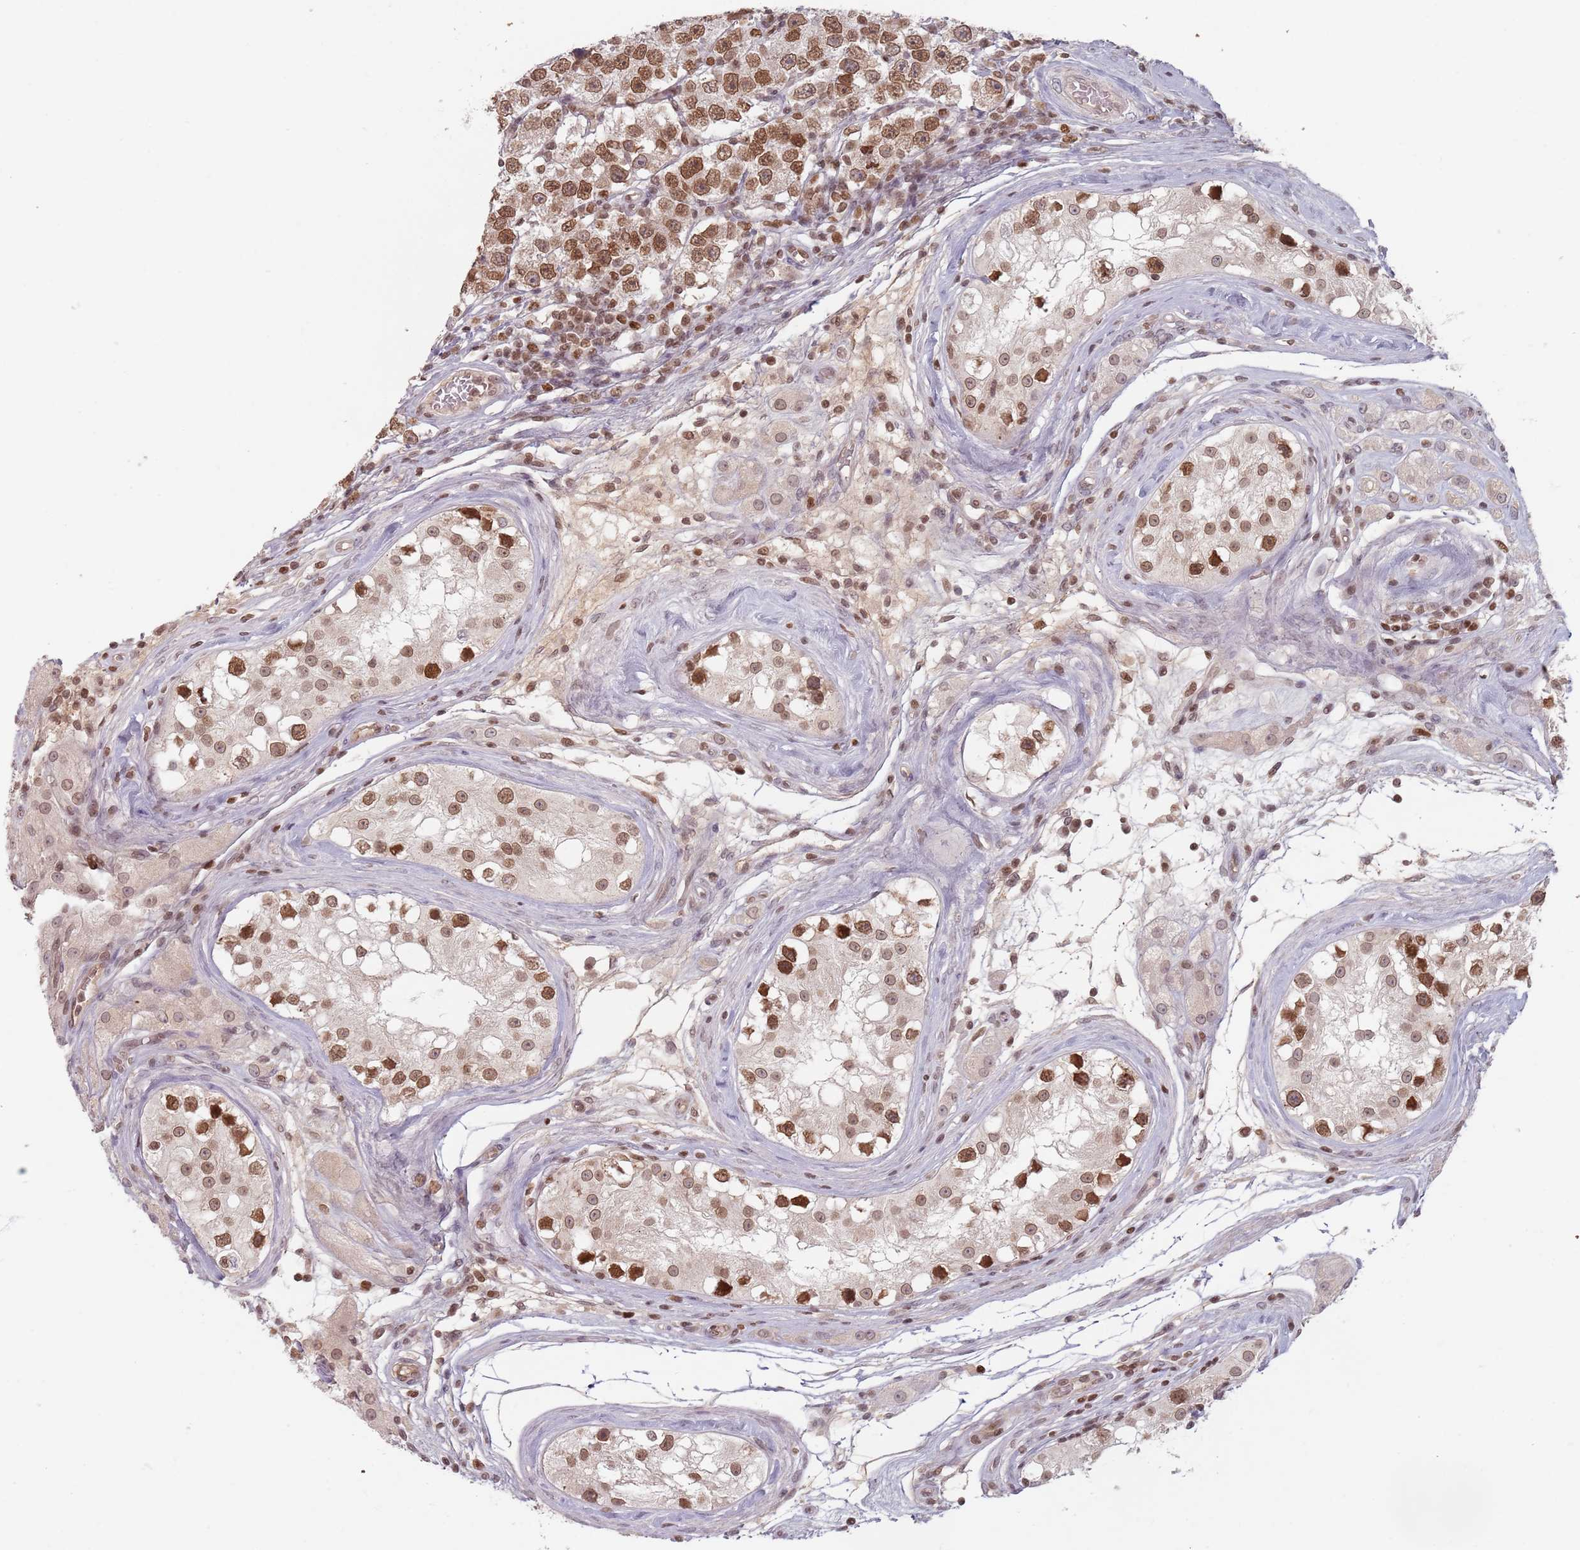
{"staining": {"intensity": "moderate", "quantity": ">75%", "location": "cytoplasmic/membranous,nuclear"}, "tissue": "testis cancer", "cell_type": "Tumor cells", "image_type": "cancer", "snomed": [{"axis": "morphology", "description": "Seminoma, NOS"}, {"axis": "topography", "description": "Testis"}], "caption": "Tumor cells demonstrate medium levels of moderate cytoplasmic/membranous and nuclear positivity in approximately >75% of cells in human seminoma (testis).", "gene": "NUP50", "patient": {"sex": "male", "age": 34}}